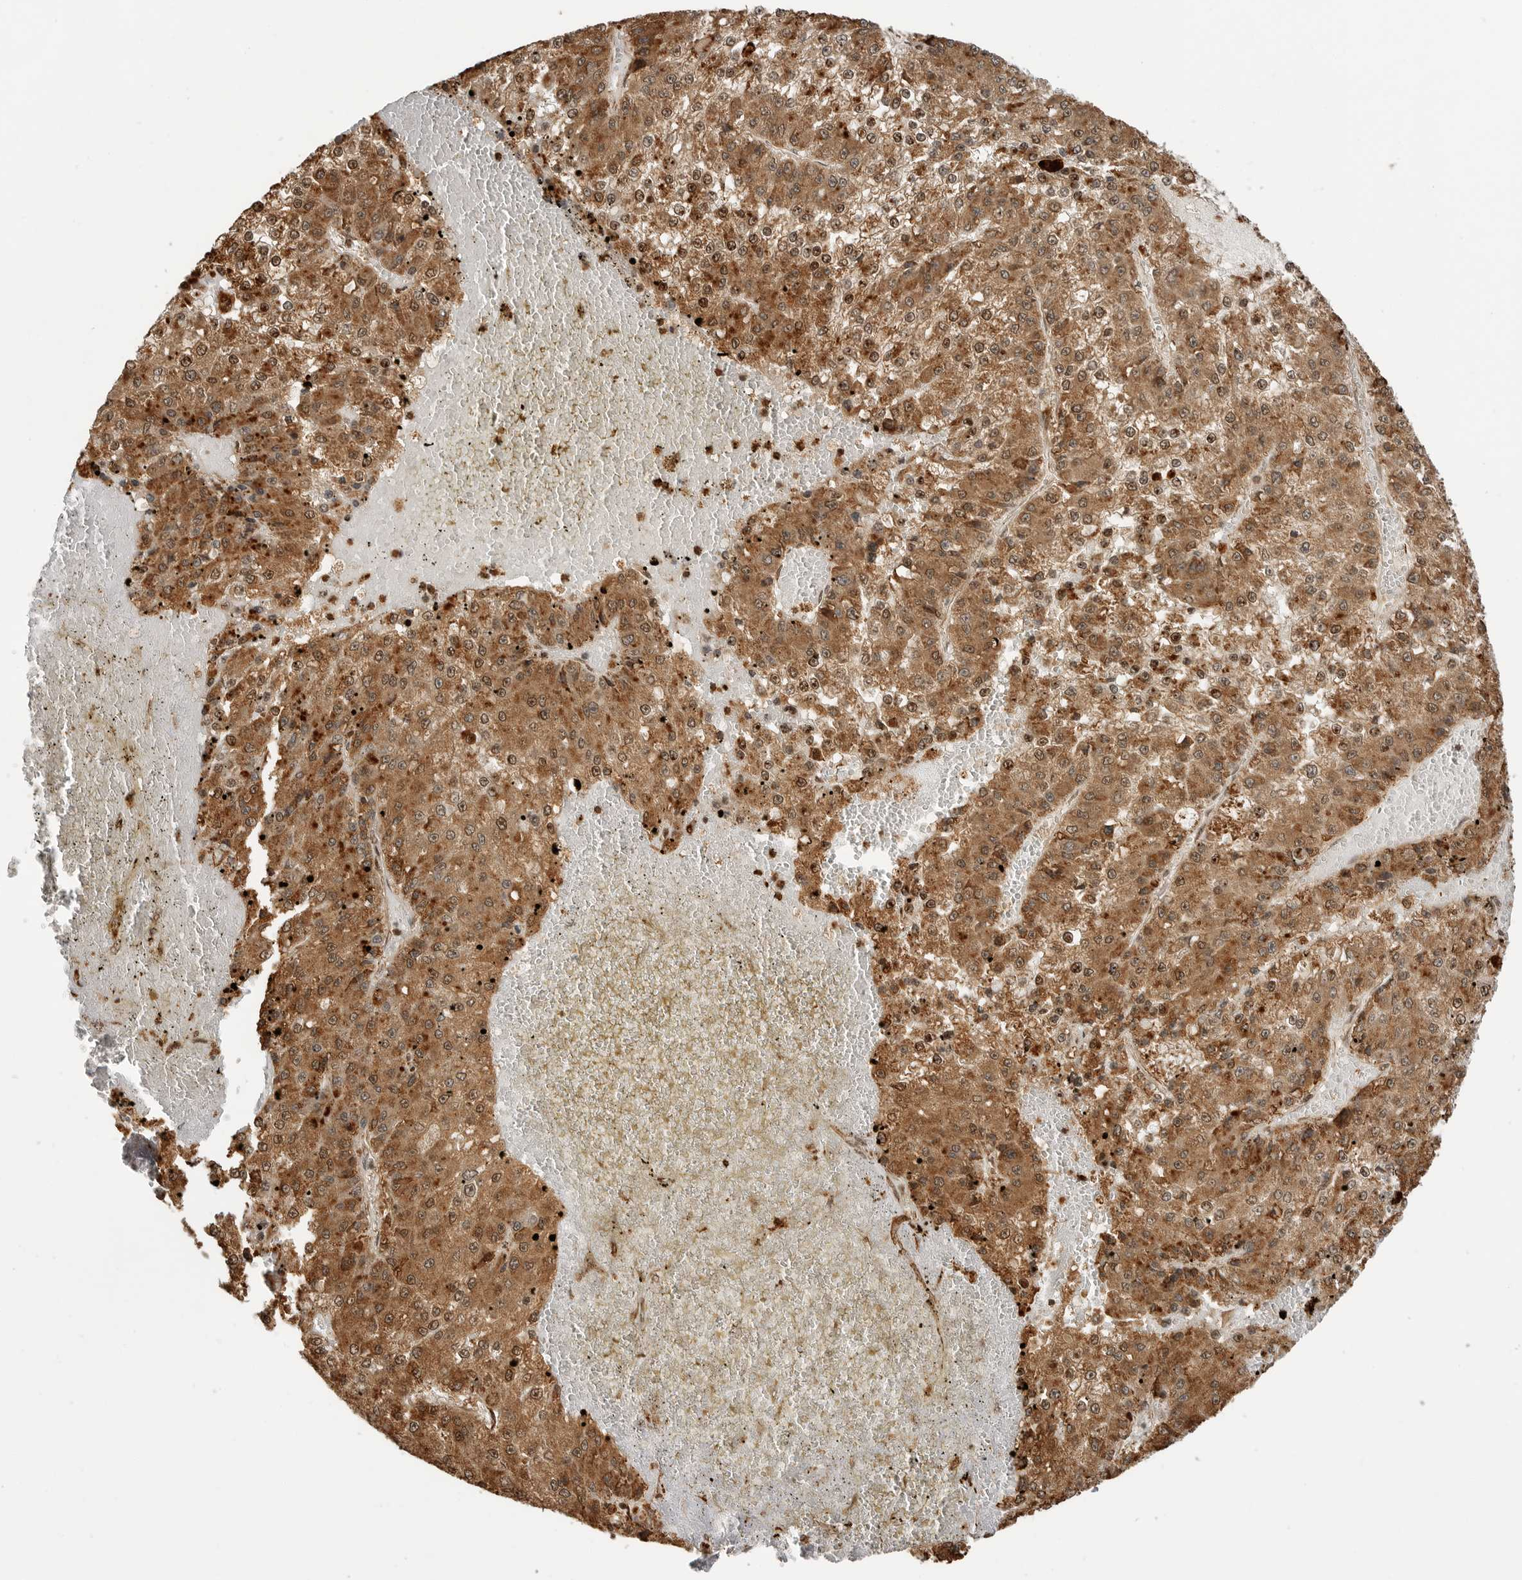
{"staining": {"intensity": "moderate", "quantity": ">75%", "location": "cytoplasmic/membranous,nuclear"}, "tissue": "liver cancer", "cell_type": "Tumor cells", "image_type": "cancer", "snomed": [{"axis": "morphology", "description": "Carcinoma, Hepatocellular, NOS"}, {"axis": "topography", "description": "Liver"}], "caption": "Liver hepatocellular carcinoma was stained to show a protein in brown. There is medium levels of moderate cytoplasmic/membranous and nuclear positivity in approximately >75% of tumor cells.", "gene": "BMP2K", "patient": {"sex": "female", "age": 73}}